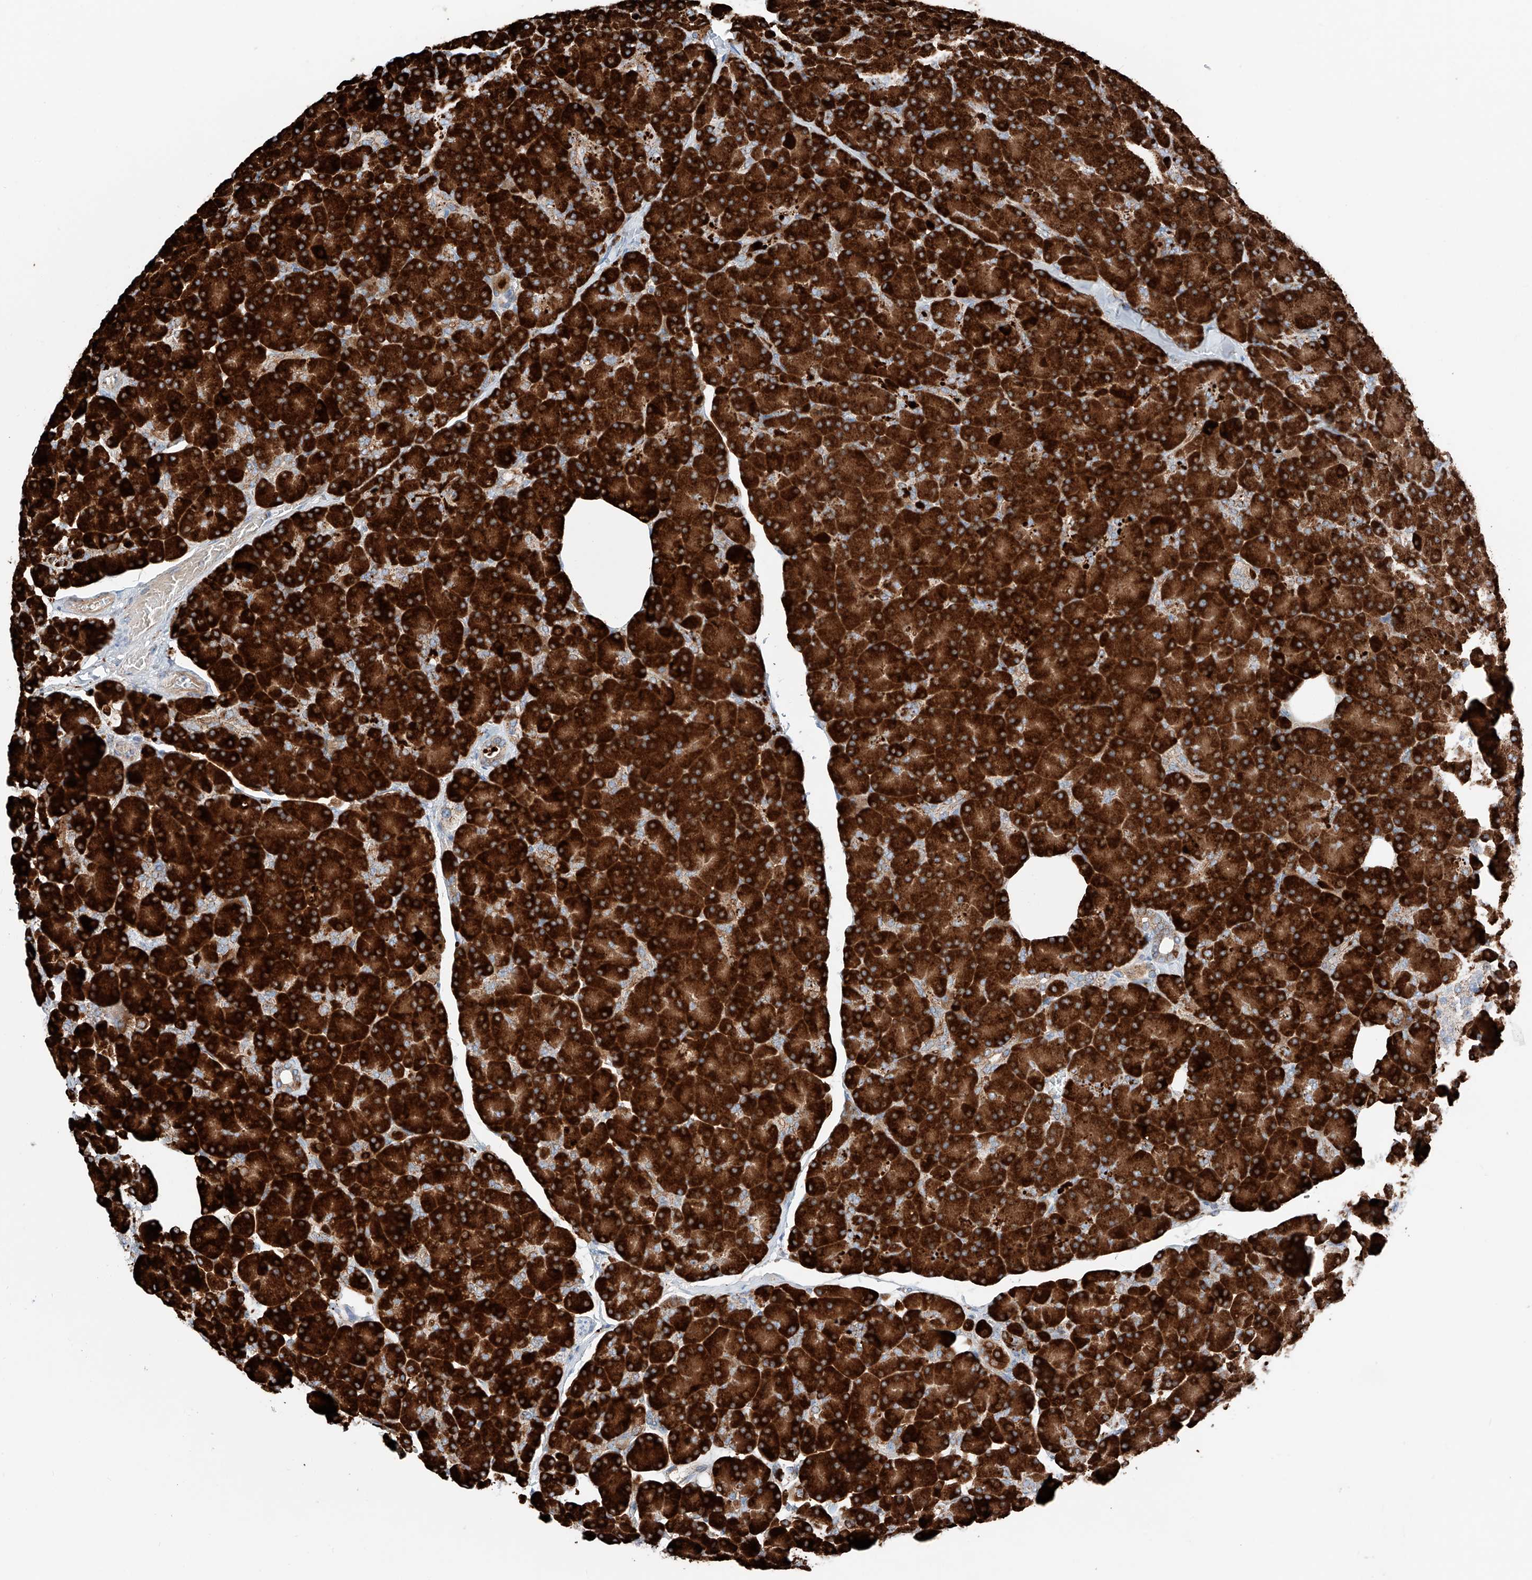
{"staining": {"intensity": "strong", "quantity": ">75%", "location": "cytoplasmic/membranous"}, "tissue": "pancreas", "cell_type": "Exocrine glandular cells", "image_type": "normal", "snomed": [{"axis": "morphology", "description": "Normal tissue, NOS"}, {"axis": "topography", "description": "Pancreas"}], "caption": "Immunohistochemical staining of unremarkable pancreas reveals strong cytoplasmic/membranous protein staining in approximately >75% of exocrine glandular cells.", "gene": "MRAP", "patient": {"sex": "female", "age": 43}}